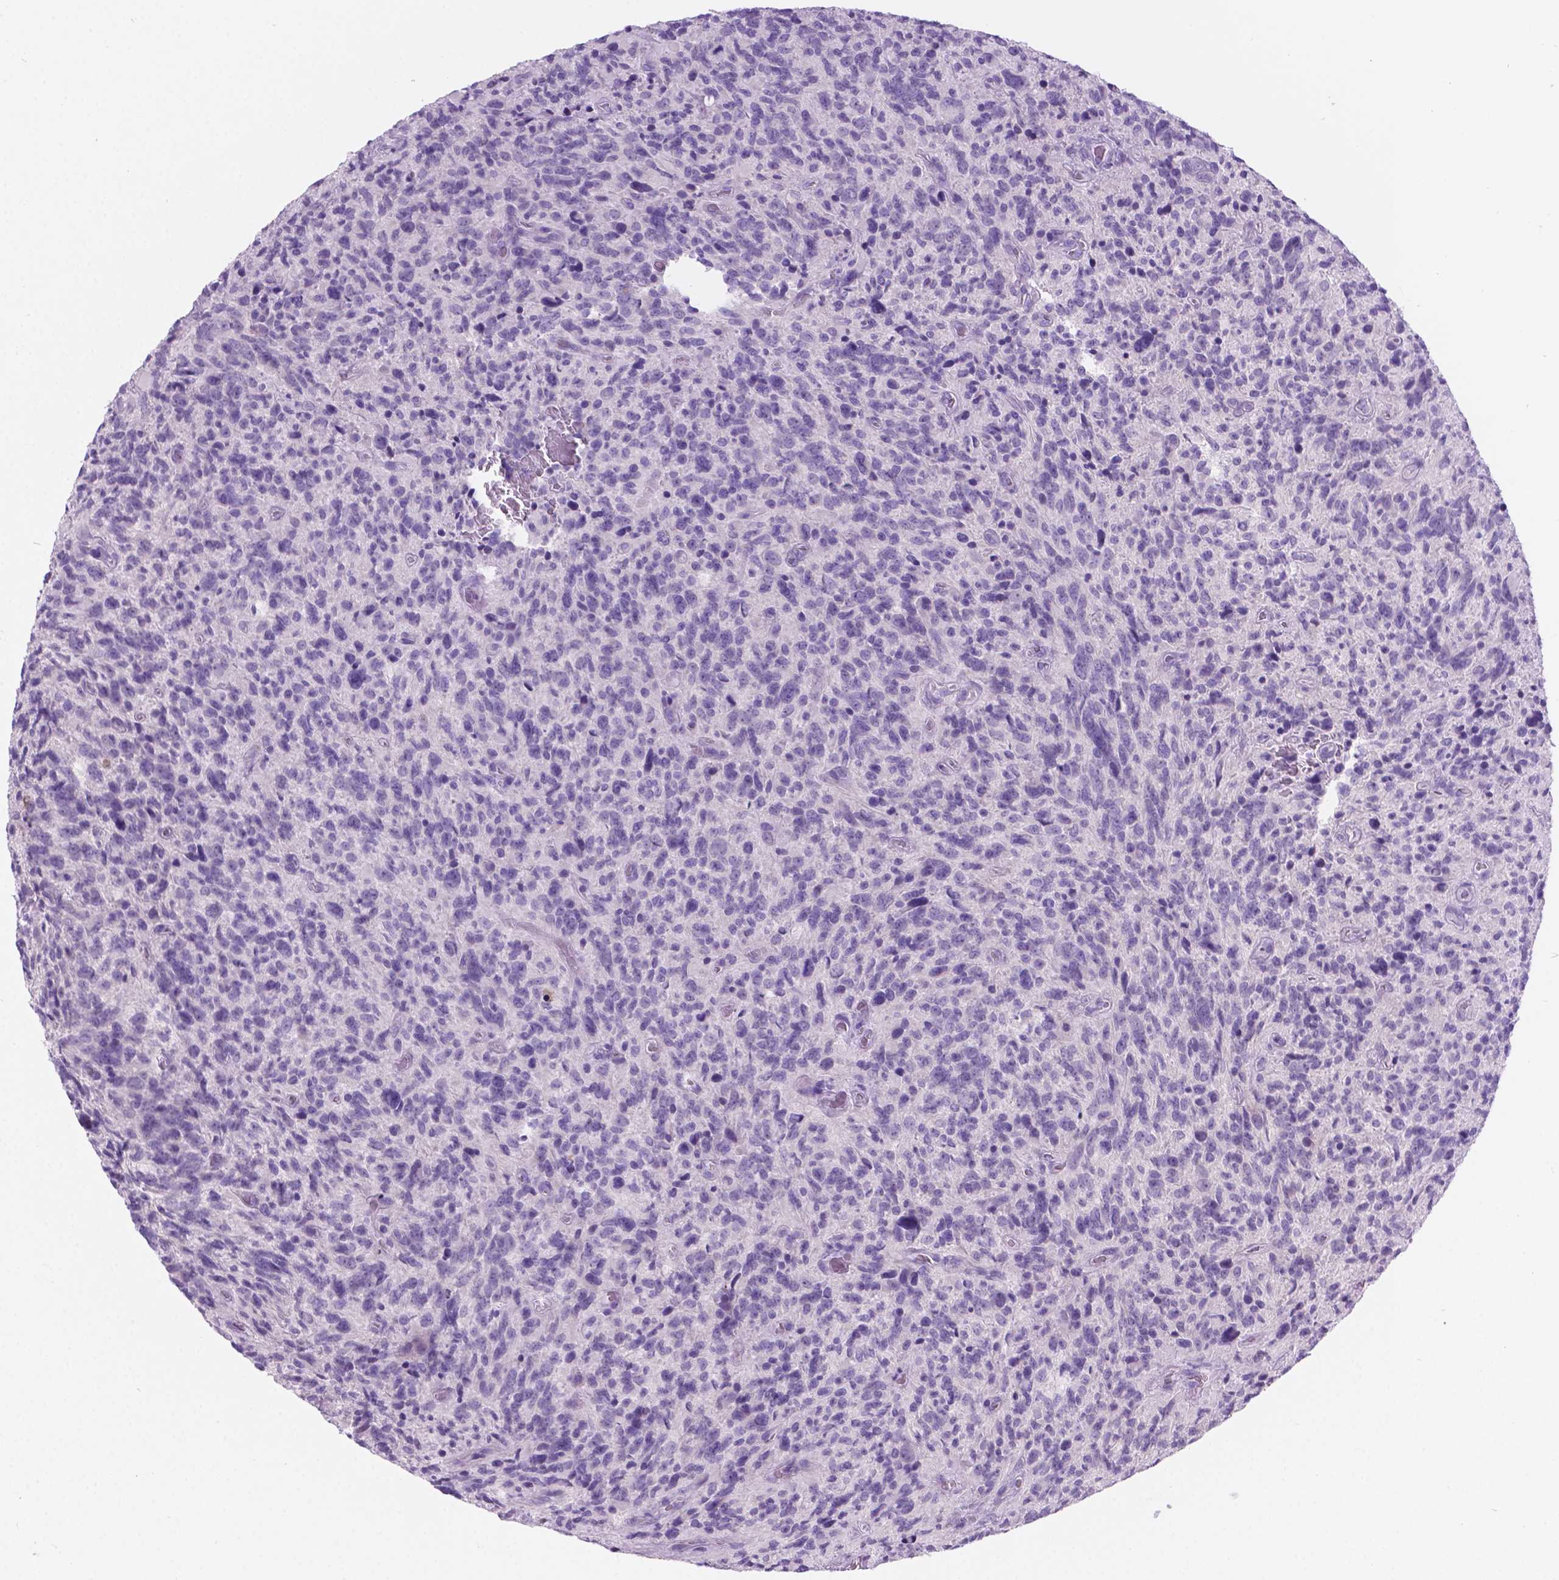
{"staining": {"intensity": "negative", "quantity": "none", "location": "none"}, "tissue": "glioma", "cell_type": "Tumor cells", "image_type": "cancer", "snomed": [{"axis": "morphology", "description": "Glioma, malignant, High grade"}, {"axis": "topography", "description": "Brain"}], "caption": "Immunohistochemistry photomicrograph of neoplastic tissue: malignant glioma (high-grade) stained with DAB demonstrates no significant protein staining in tumor cells.", "gene": "ARMS2", "patient": {"sex": "male", "age": 46}}